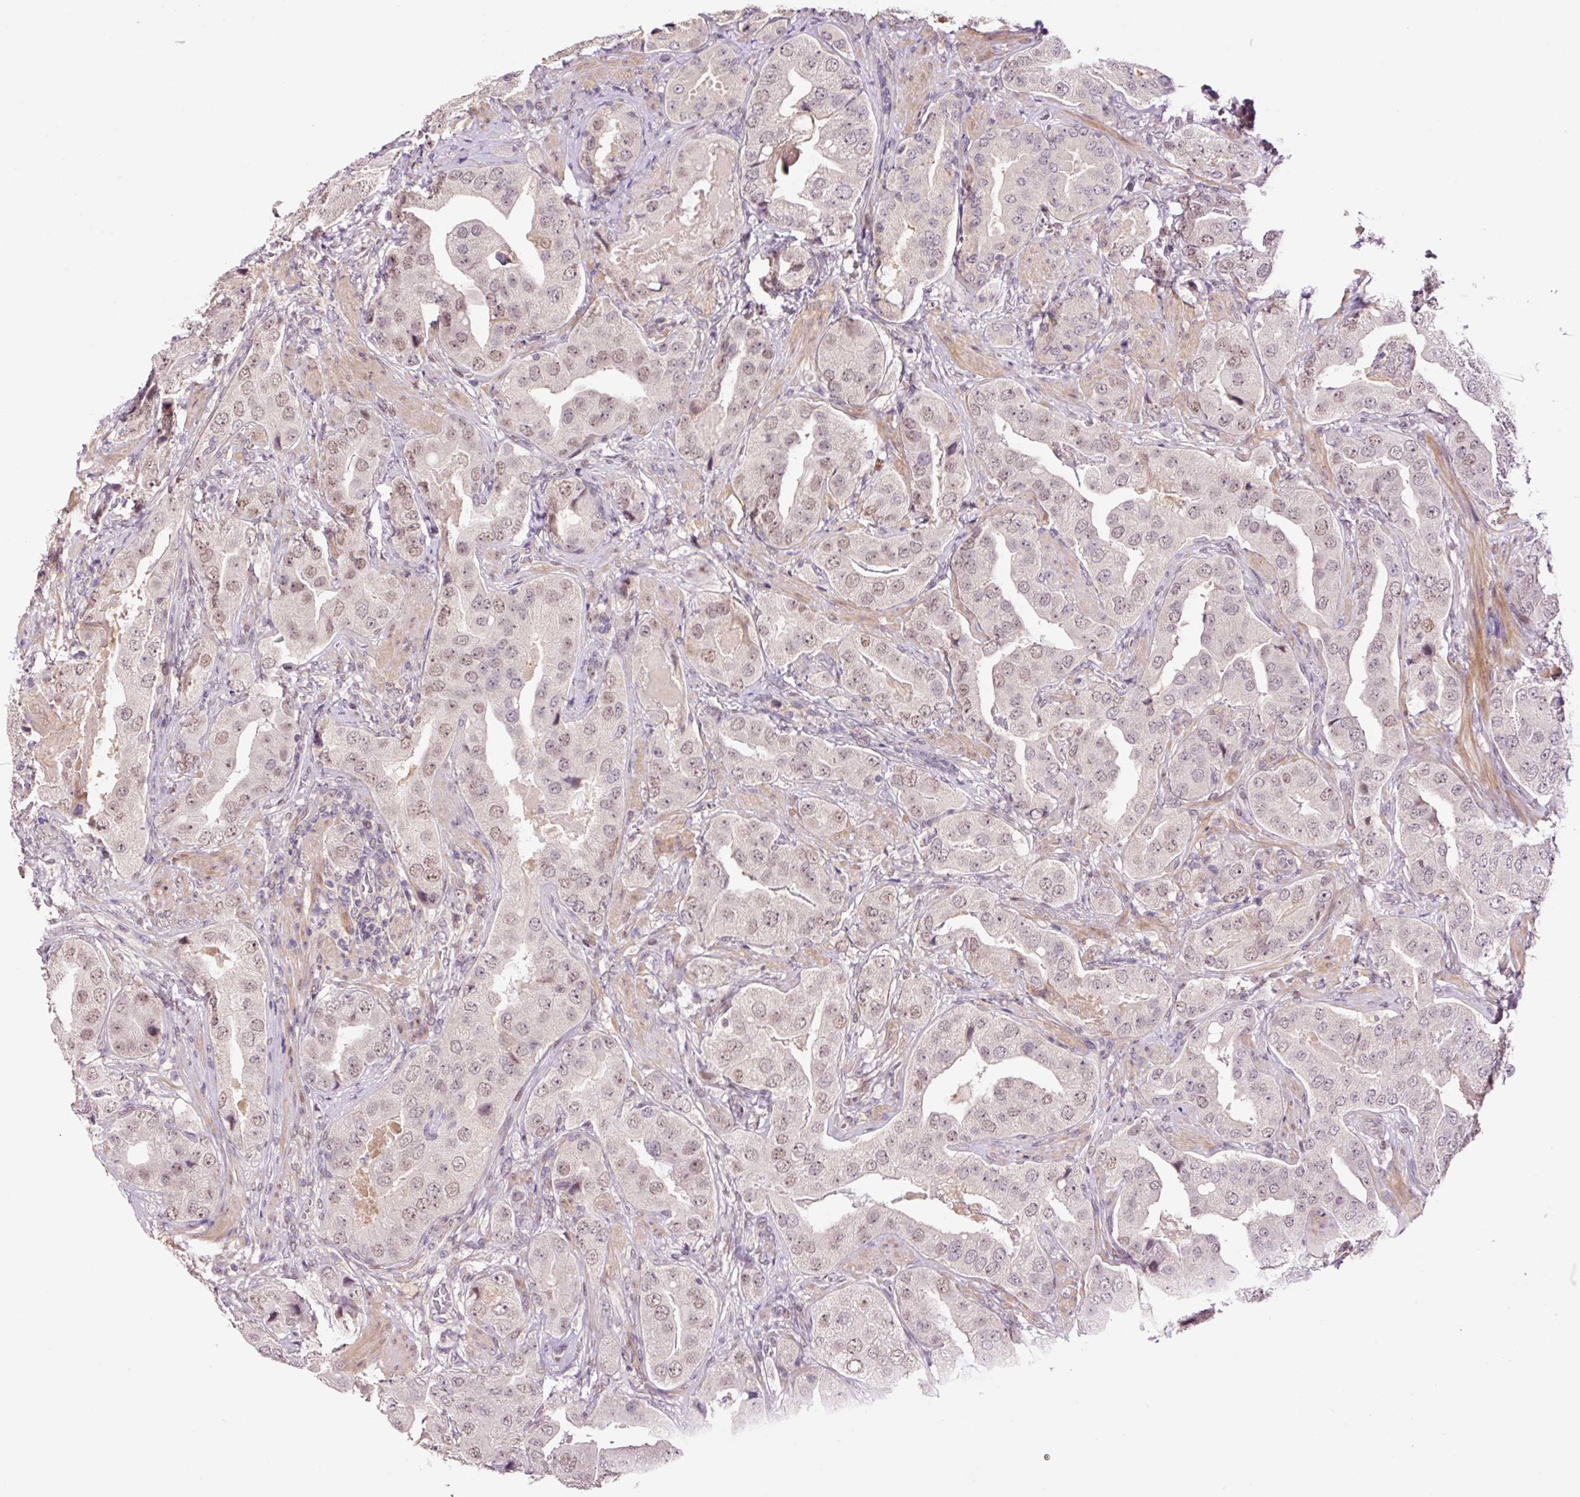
{"staining": {"intensity": "weak", "quantity": "25%-75%", "location": "nuclear"}, "tissue": "prostate cancer", "cell_type": "Tumor cells", "image_type": "cancer", "snomed": [{"axis": "morphology", "description": "Adenocarcinoma, High grade"}, {"axis": "topography", "description": "Prostate"}], "caption": "Protein expression analysis of human high-grade adenocarcinoma (prostate) reveals weak nuclear expression in approximately 25%-75% of tumor cells. (Stains: DAB (3,3'-diaminobenzidine) in brown, nuclei in blue, Microscopy: brightfield microscopy at high magnification).", "gene": "DPPA4", "patient": {"sex": "male", "age": 63}}